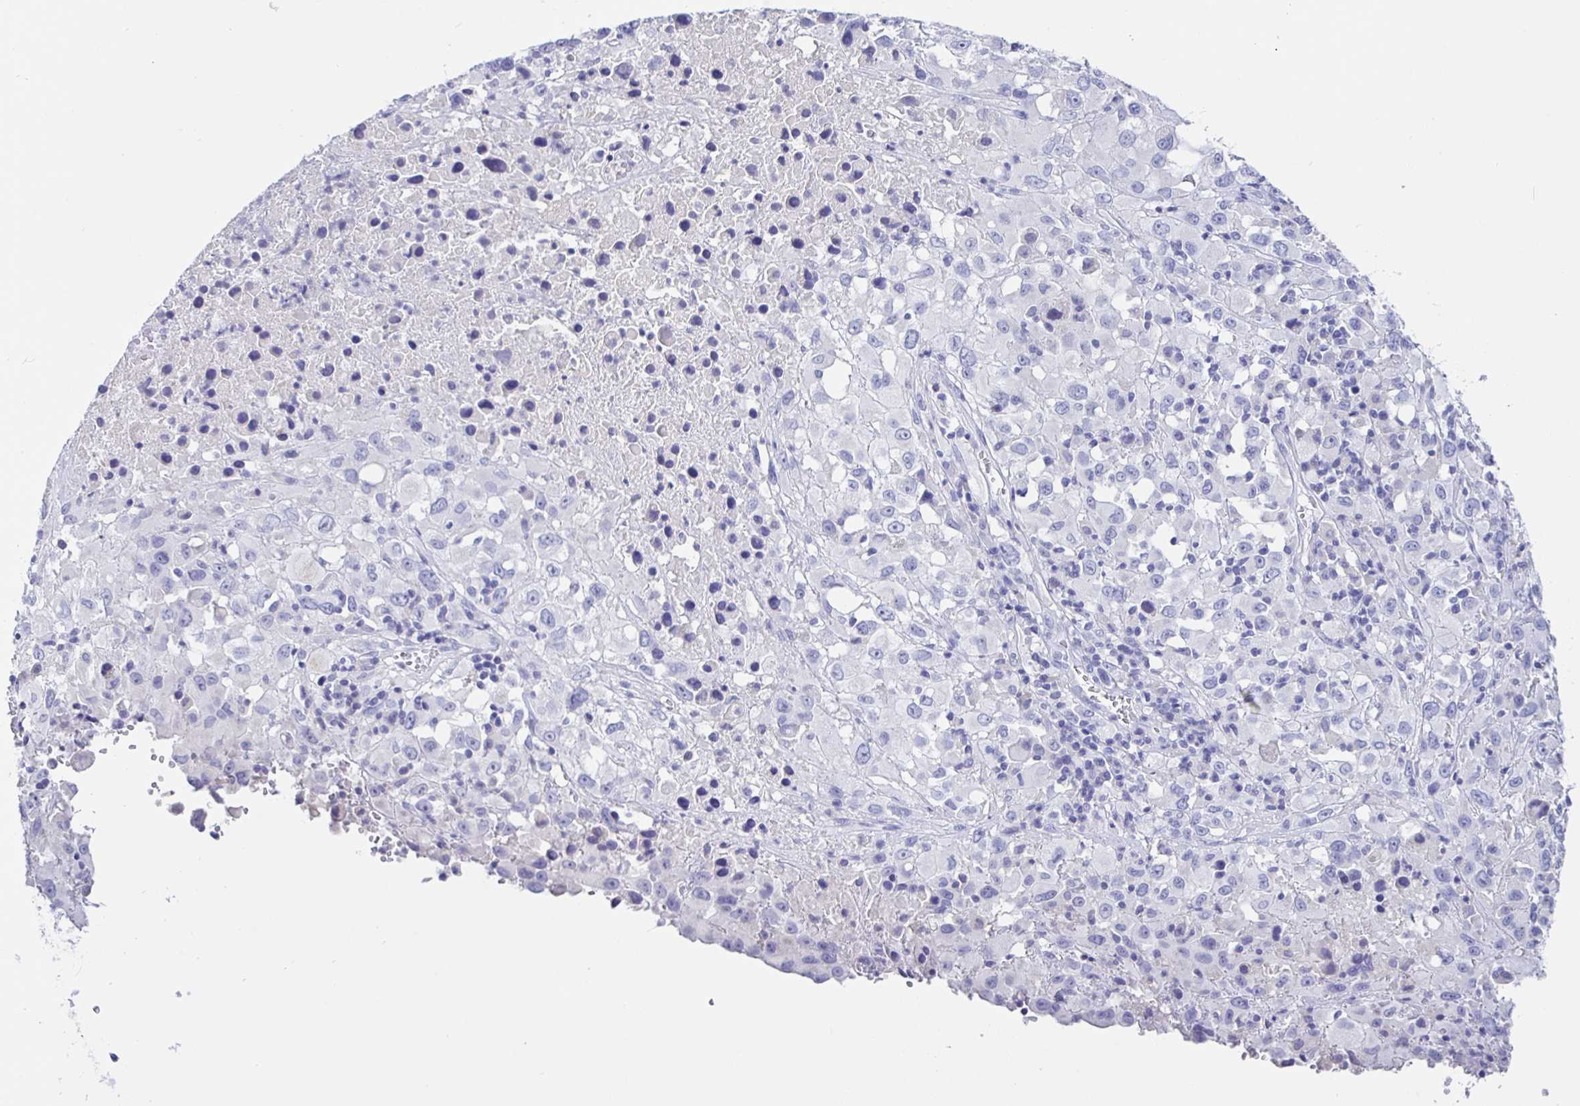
{"staining": {"intensity": "negative", "quantity": "none", "location": "none"}, "tissue": "melanoma", "cell_type": "Tumor cells", "image_type": "cancer", "snomed": [{"axis": "morphology", "description": "Malignant melanoma, Metastatic site"}, {"axis": "topography", "description": "Soft tissue"}], "caption": "This is a image of IHC staining of melanoma, which shows no staining in tumor cells.", "gene": "MAOA", "patient": {"sex": "male", "age": 50}}